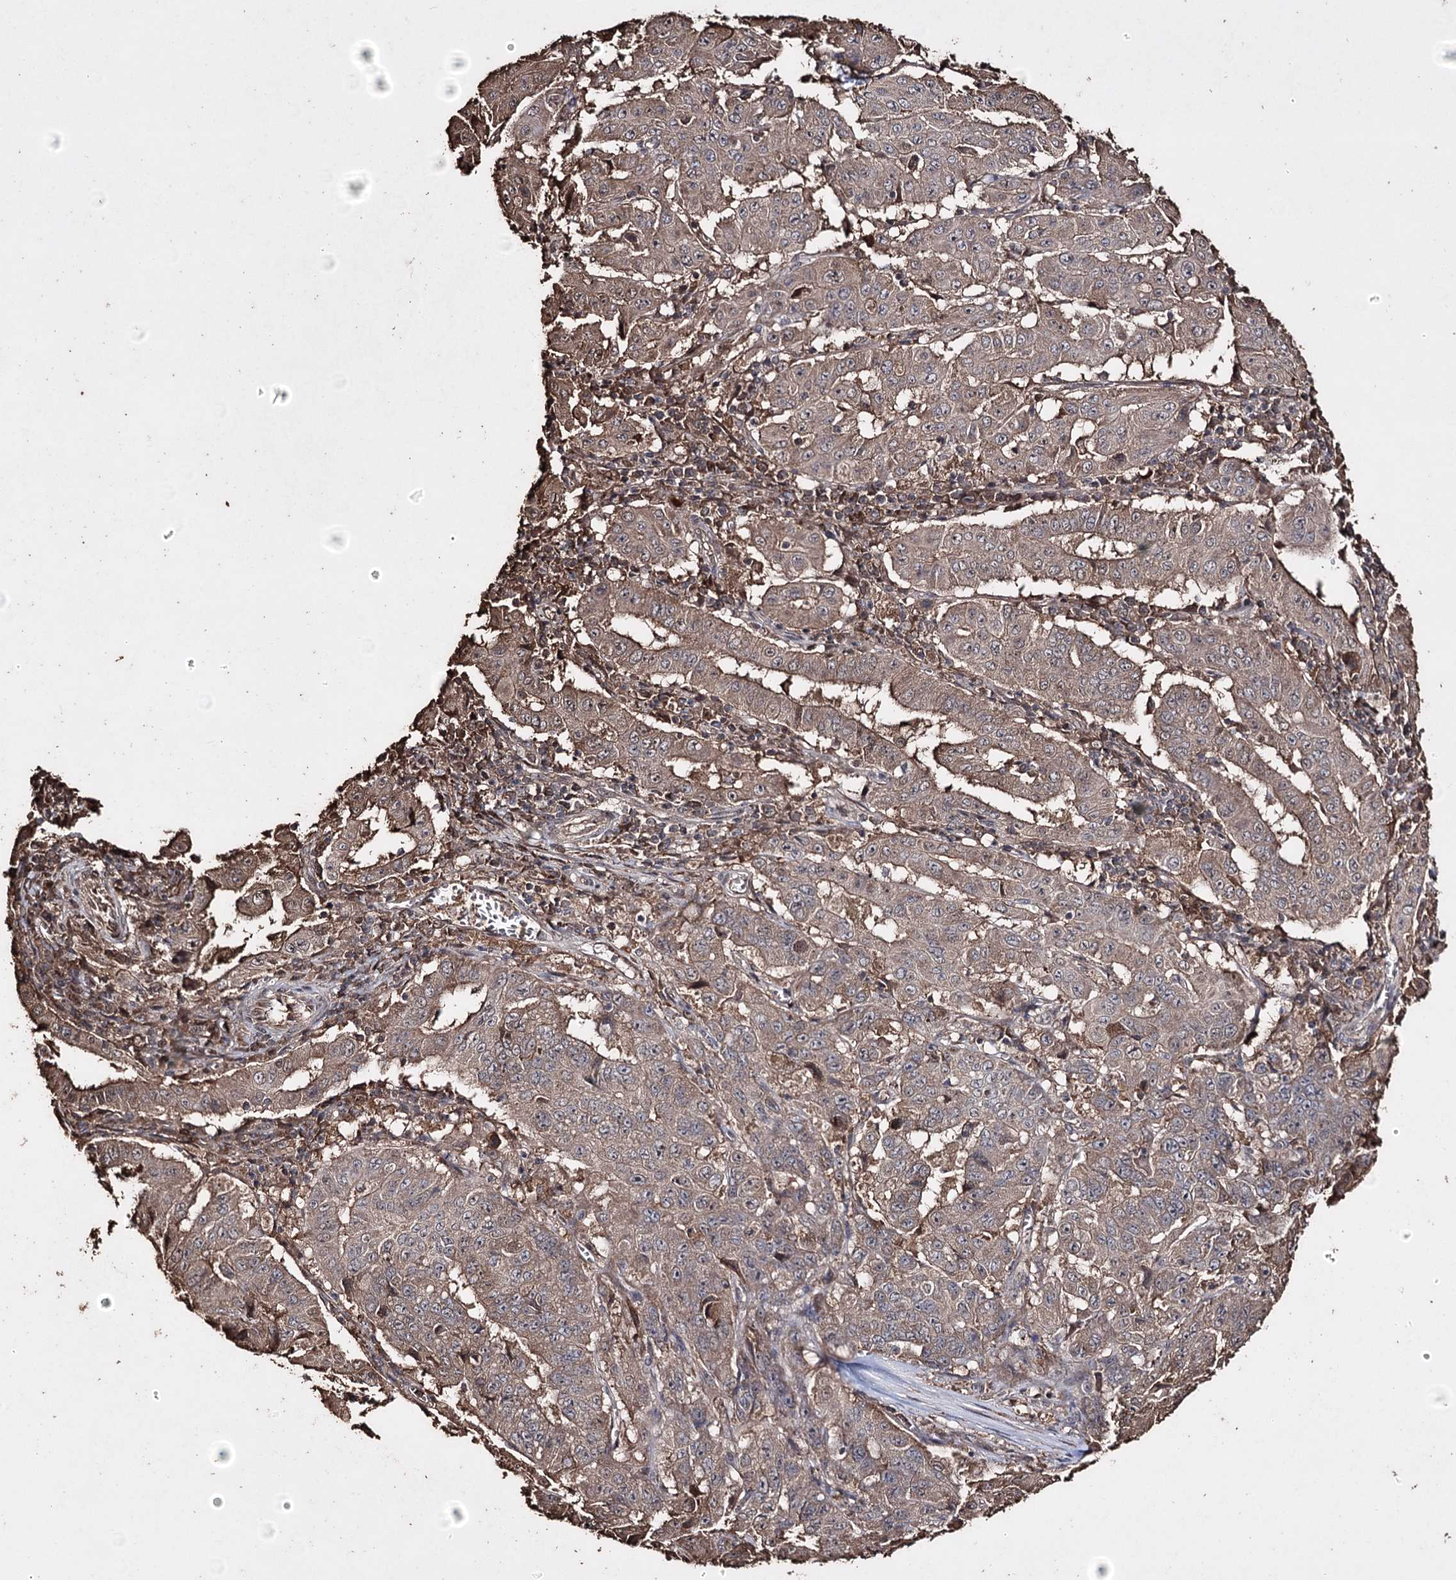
{"staining": {"intensity": "weak", "quantity": ">75%", "location": "cytoplasmic/membranous"}, "tissue": "pancreatic cancer", "cell_type": "Tumor cells", "image_type": "cancer", "snomed": [{"axis": "morphology", "description": "Adenocarcinoma, NOS"}, {"axis": "topography", "description": "Pancreas"}], "caption": "A high-resolution micrograph shows immunohistochemistry staining of adenocarcinoma (pancreatic), which exhibits weak cytoplasmic/membranous staining in approximately >75% of tumor cells.", "gene": "ZNF662", "patient": {"sex": "male", "age": 63}}